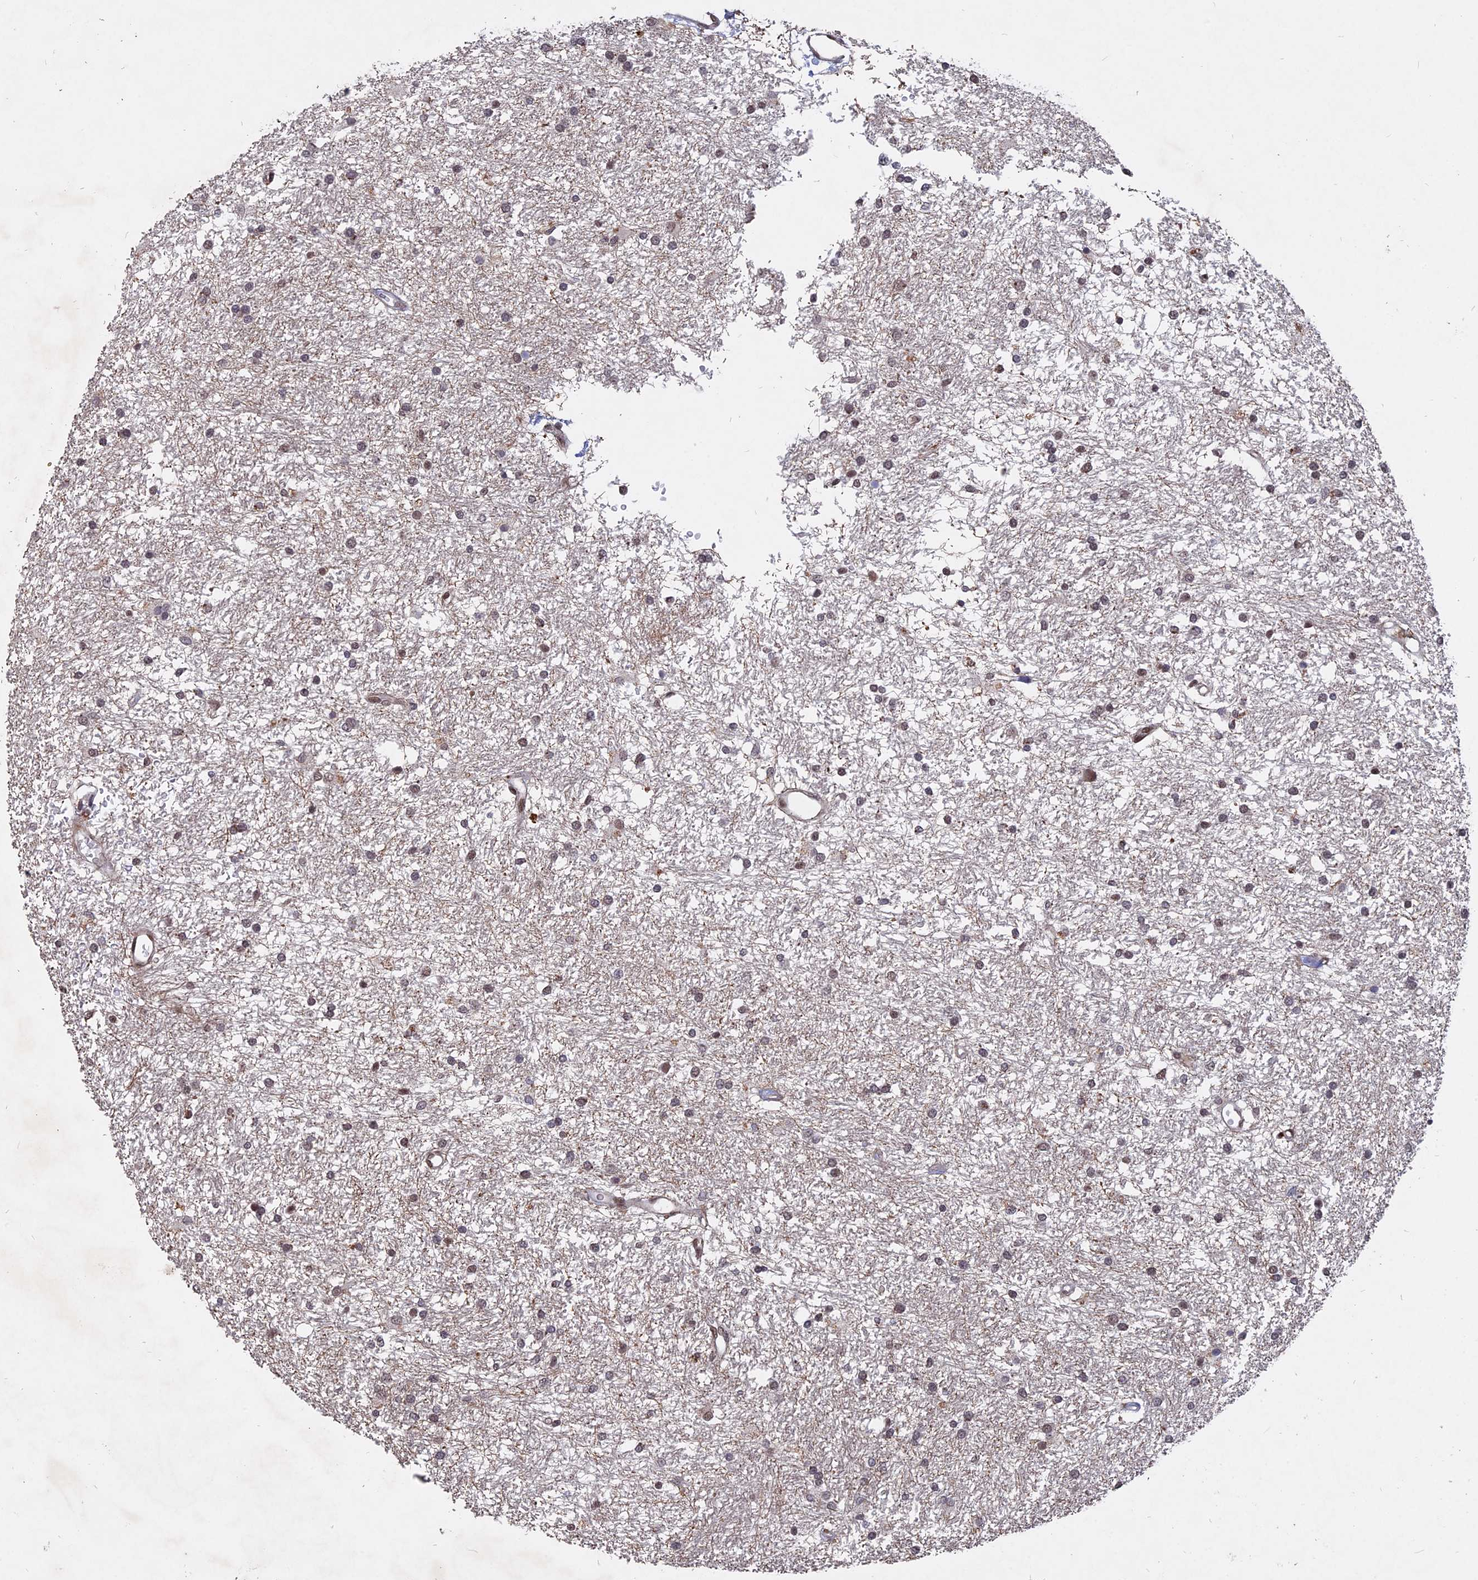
{"staining": {"intensity": "moderate", "quantity": "25%-75%", "location": "nuclear"}, "tissue": "glioma", "cell_type": "Tumor cells", "image_type": "cancer", "snomed": [{"axis": "morphology", "description": "Glioma, malignant, High grade"}, {"axis": "topography", "description": "Brain"}], "caption": "Tumor cells demonstrate moderate nuclear expression in approximately 25%-75% of cells in malignant glioma (high-grade). The staining is performed using DAB brown chromogen to label protein expression. The nuclei are counter-stained blue using hematoxylin.", "gene": "NOSIP", "patient": {"sex": "male", "age": 77}}